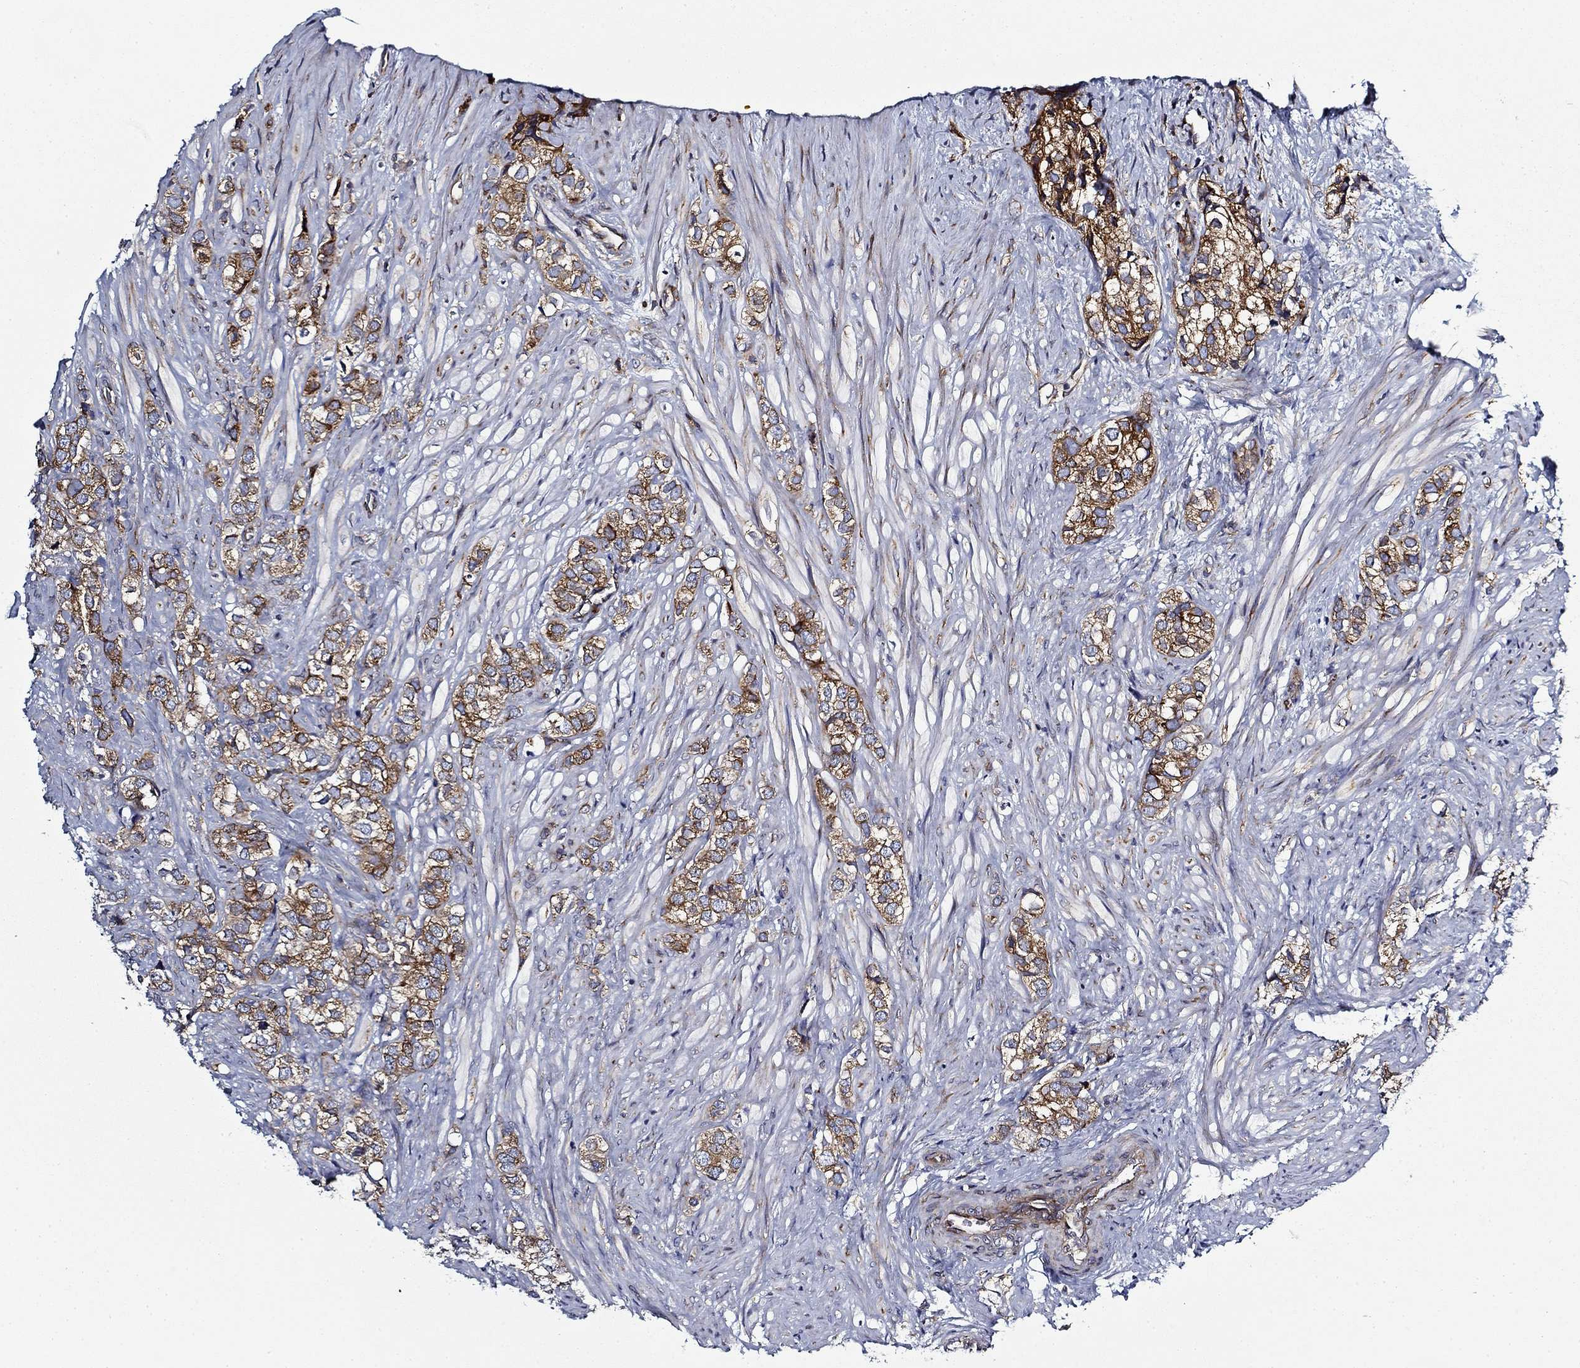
{"staining": {"intensity": "strong", "quantity": ">75%", "location": "cytoplasmic/membranous"}, "tissue": "prostate cancer", "cell_type": "Tumor cells", "image_type": "cancer", "snomed": [{"axis": "morphology", "description": "Adenocarcinoma, NOS"}, {"axis": "topography", "description": "Prostate and seminal vesicle, NOS"}], "caption": "An IHC histopathology image of neoplastic tissue is shown. Protein staining in brown labels strong cytoplasmic/membranous positivity in prostate adenocarcinoma within tumor cells.", "gene": "FXR1", "patient": {"sex": "male", "age": 63}}